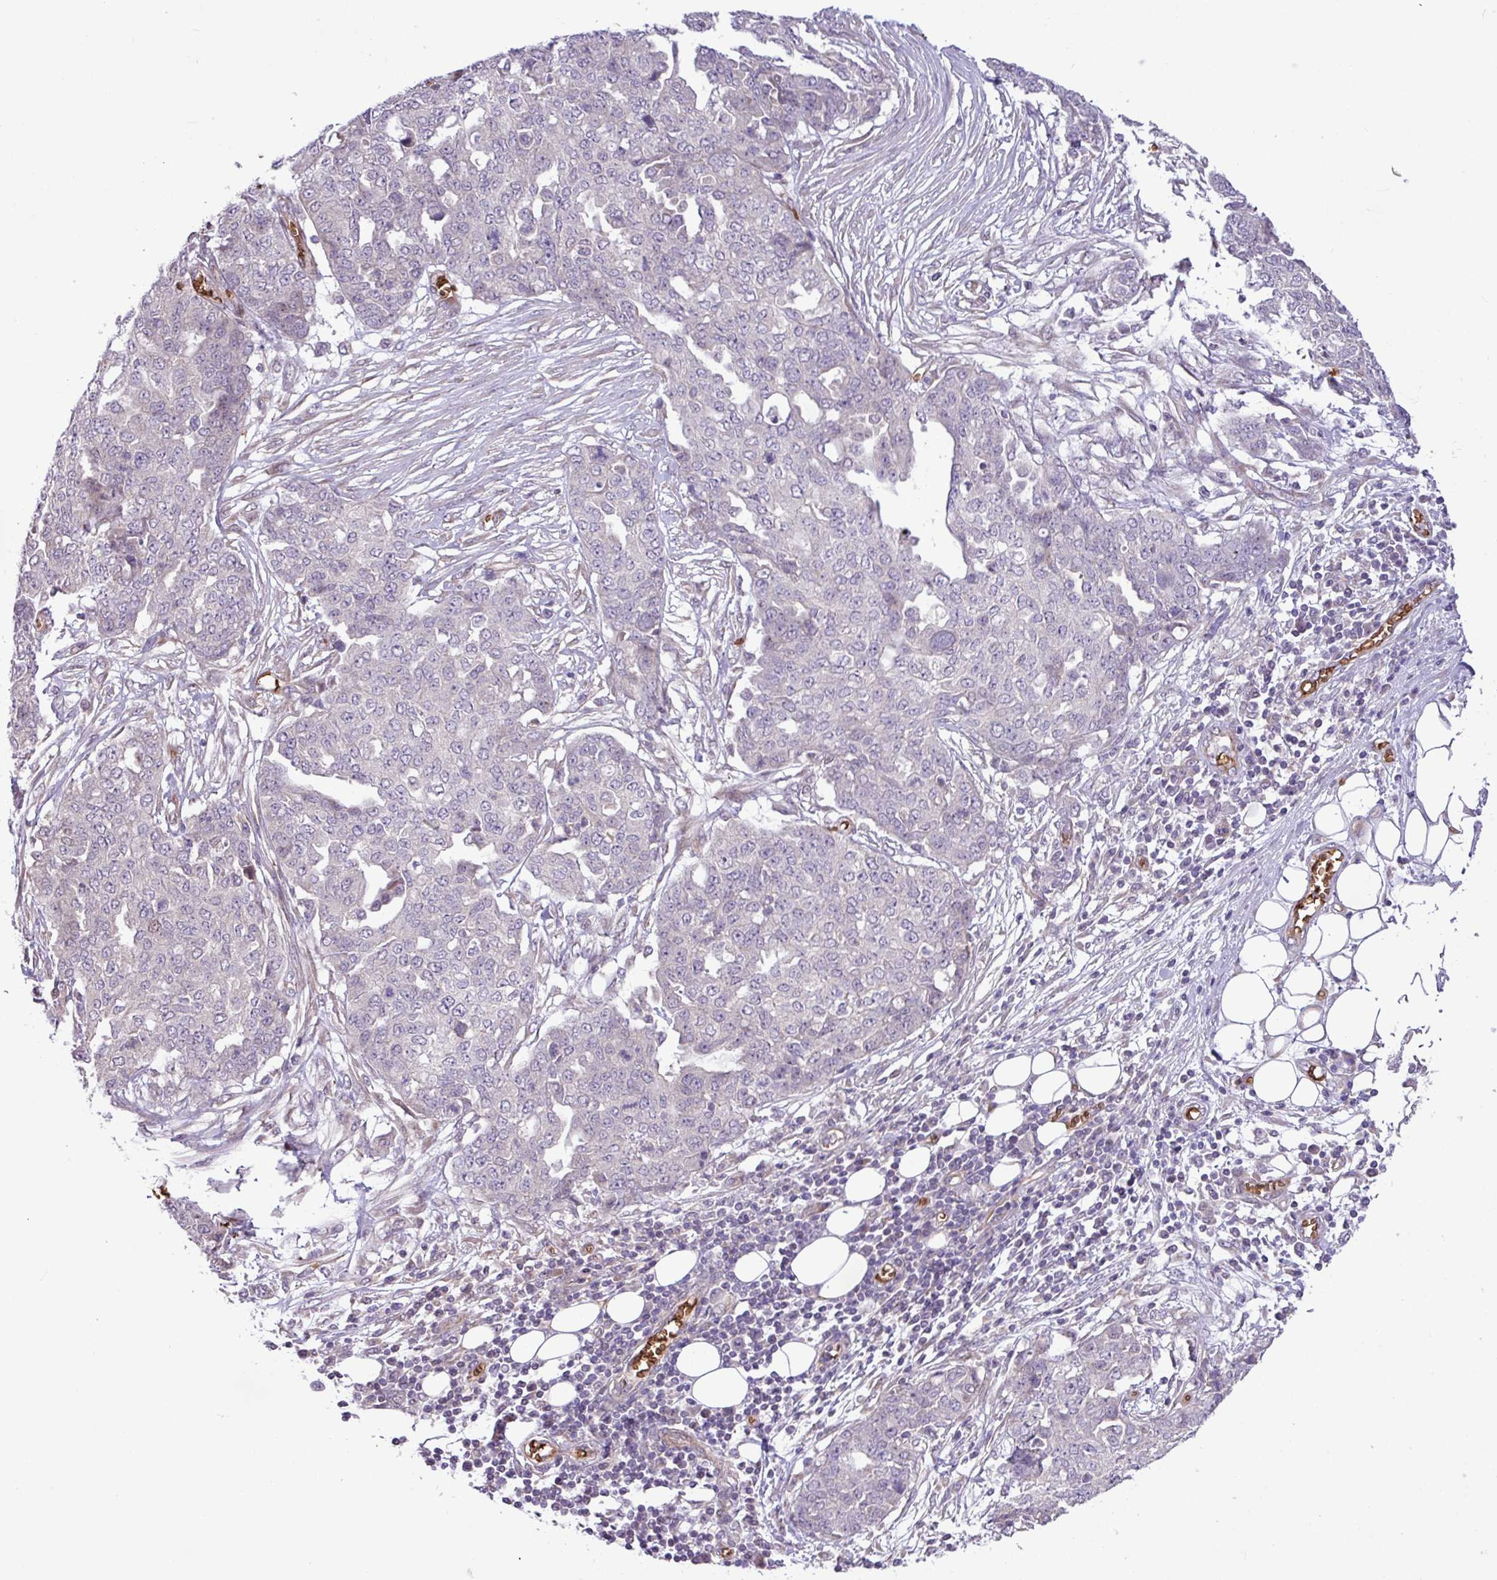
{"staining": {"intensity": "negative", "quantity": "none", "location": "none"}, "tissue": "ovarian cancer", "cell_type": "Tumor cells", "image_type": "cancer", "snomed": [{"axis": "morphology", "description": "Cystadenocarcinoma, serous, NOS"}, {"axis": "topography", "description": "Soft tissue"}, {"axis": "topography", "description": "Ovary"}], "caption": "A high-resolution micrograph shows IHC staining of ovarian cancer, which reveals no significant positivity in tumor cells.", "gene": "RAD21L1", "patient": {"sex": "female", "age": 57}}